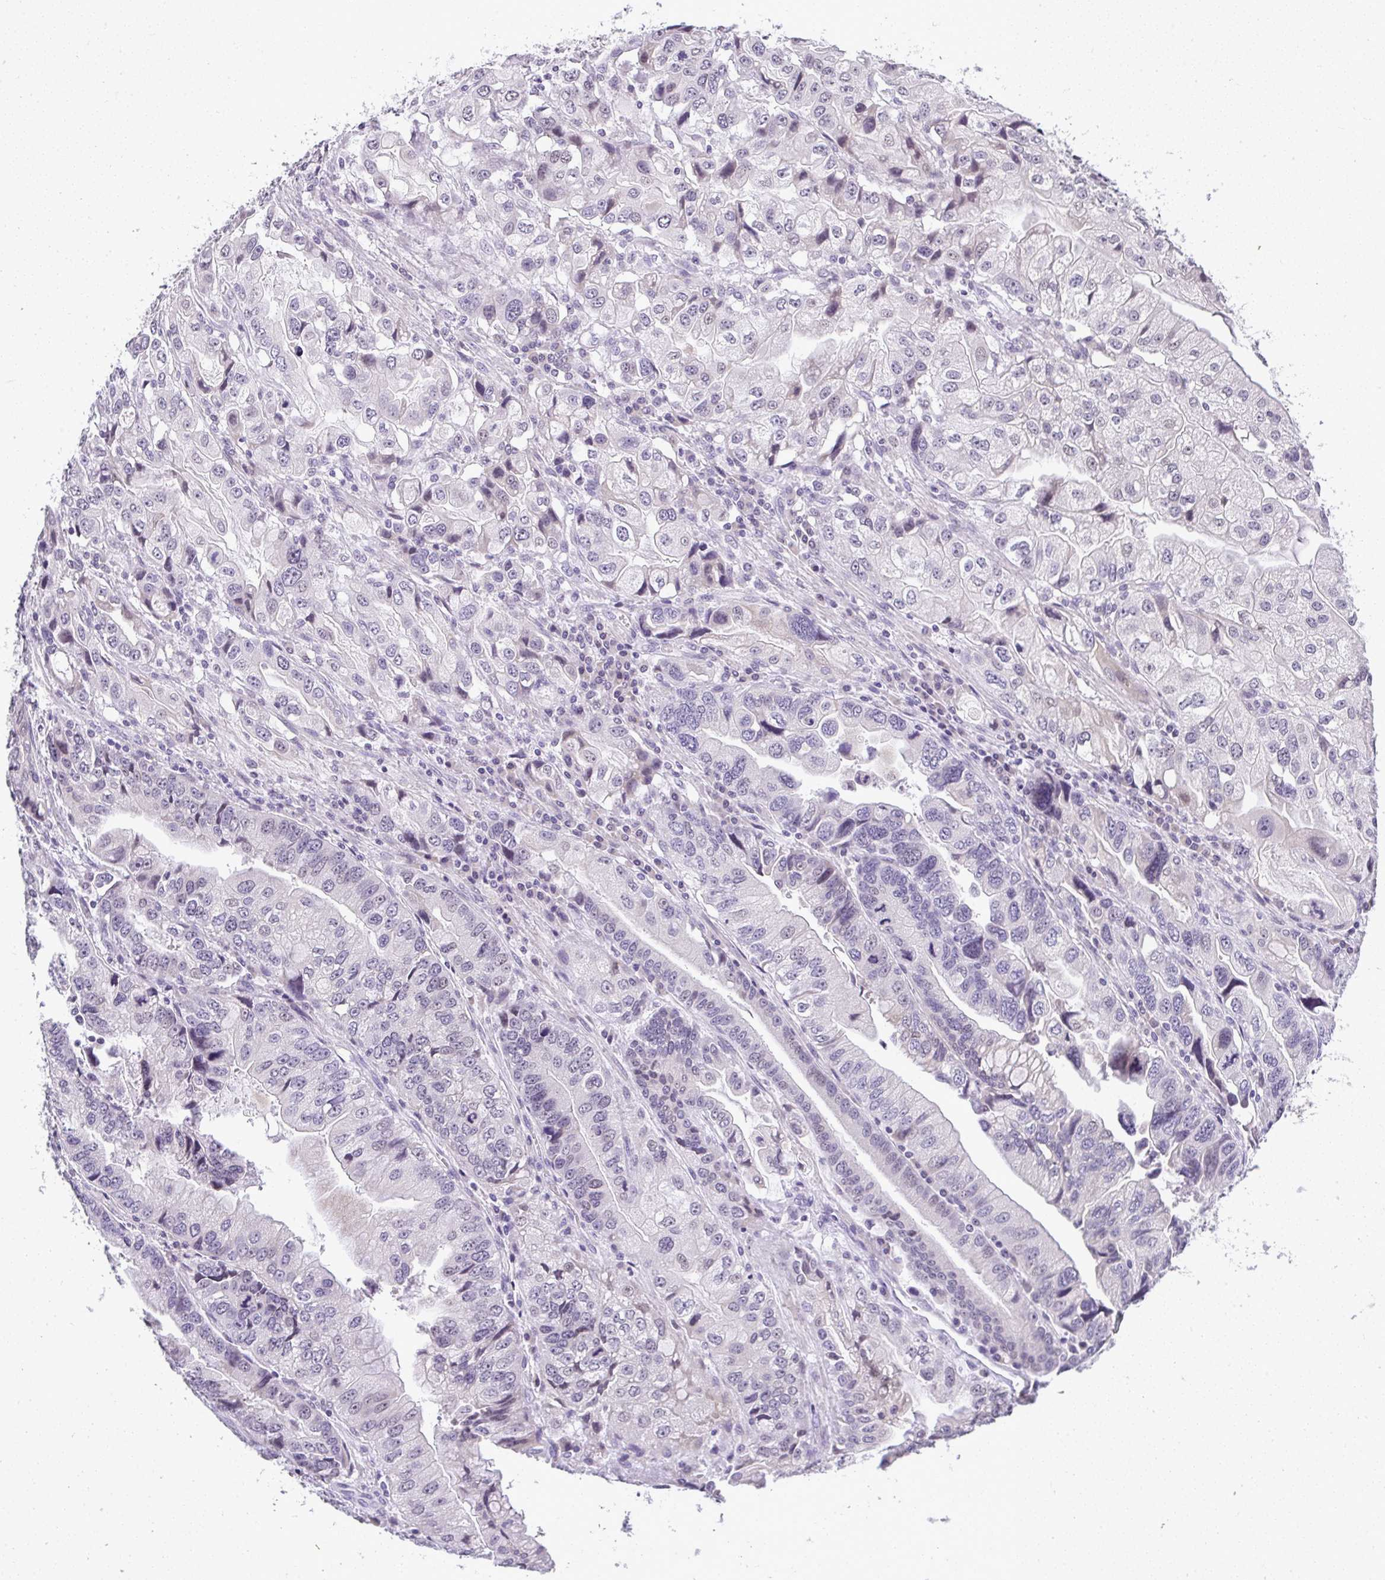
{"staining": {"intensity": "negative", "quantity": "none", "location": "none"}, "tissue": "stomach cancer", "cell_type": "Tumor cells", "image_type": "cancer", "snomed": [{"axis": "morphology", "description": "Adenocarcinoma, NOS"}, {"axis": "topography", "description": "Stomach, lower"}], "caption": "An immunohistochemistry photomicrograph of adenocarcinoma (stomach) is shown. There is no staining in tumor cells of adenocarcinoma (stomach). Brightfield microscopy of IHC stained with DAB (brown) and hematoxylin (blue), captured at high magnification.", "gene": "CACNA1S", "patient": {"sex": "female", "age": 93}}